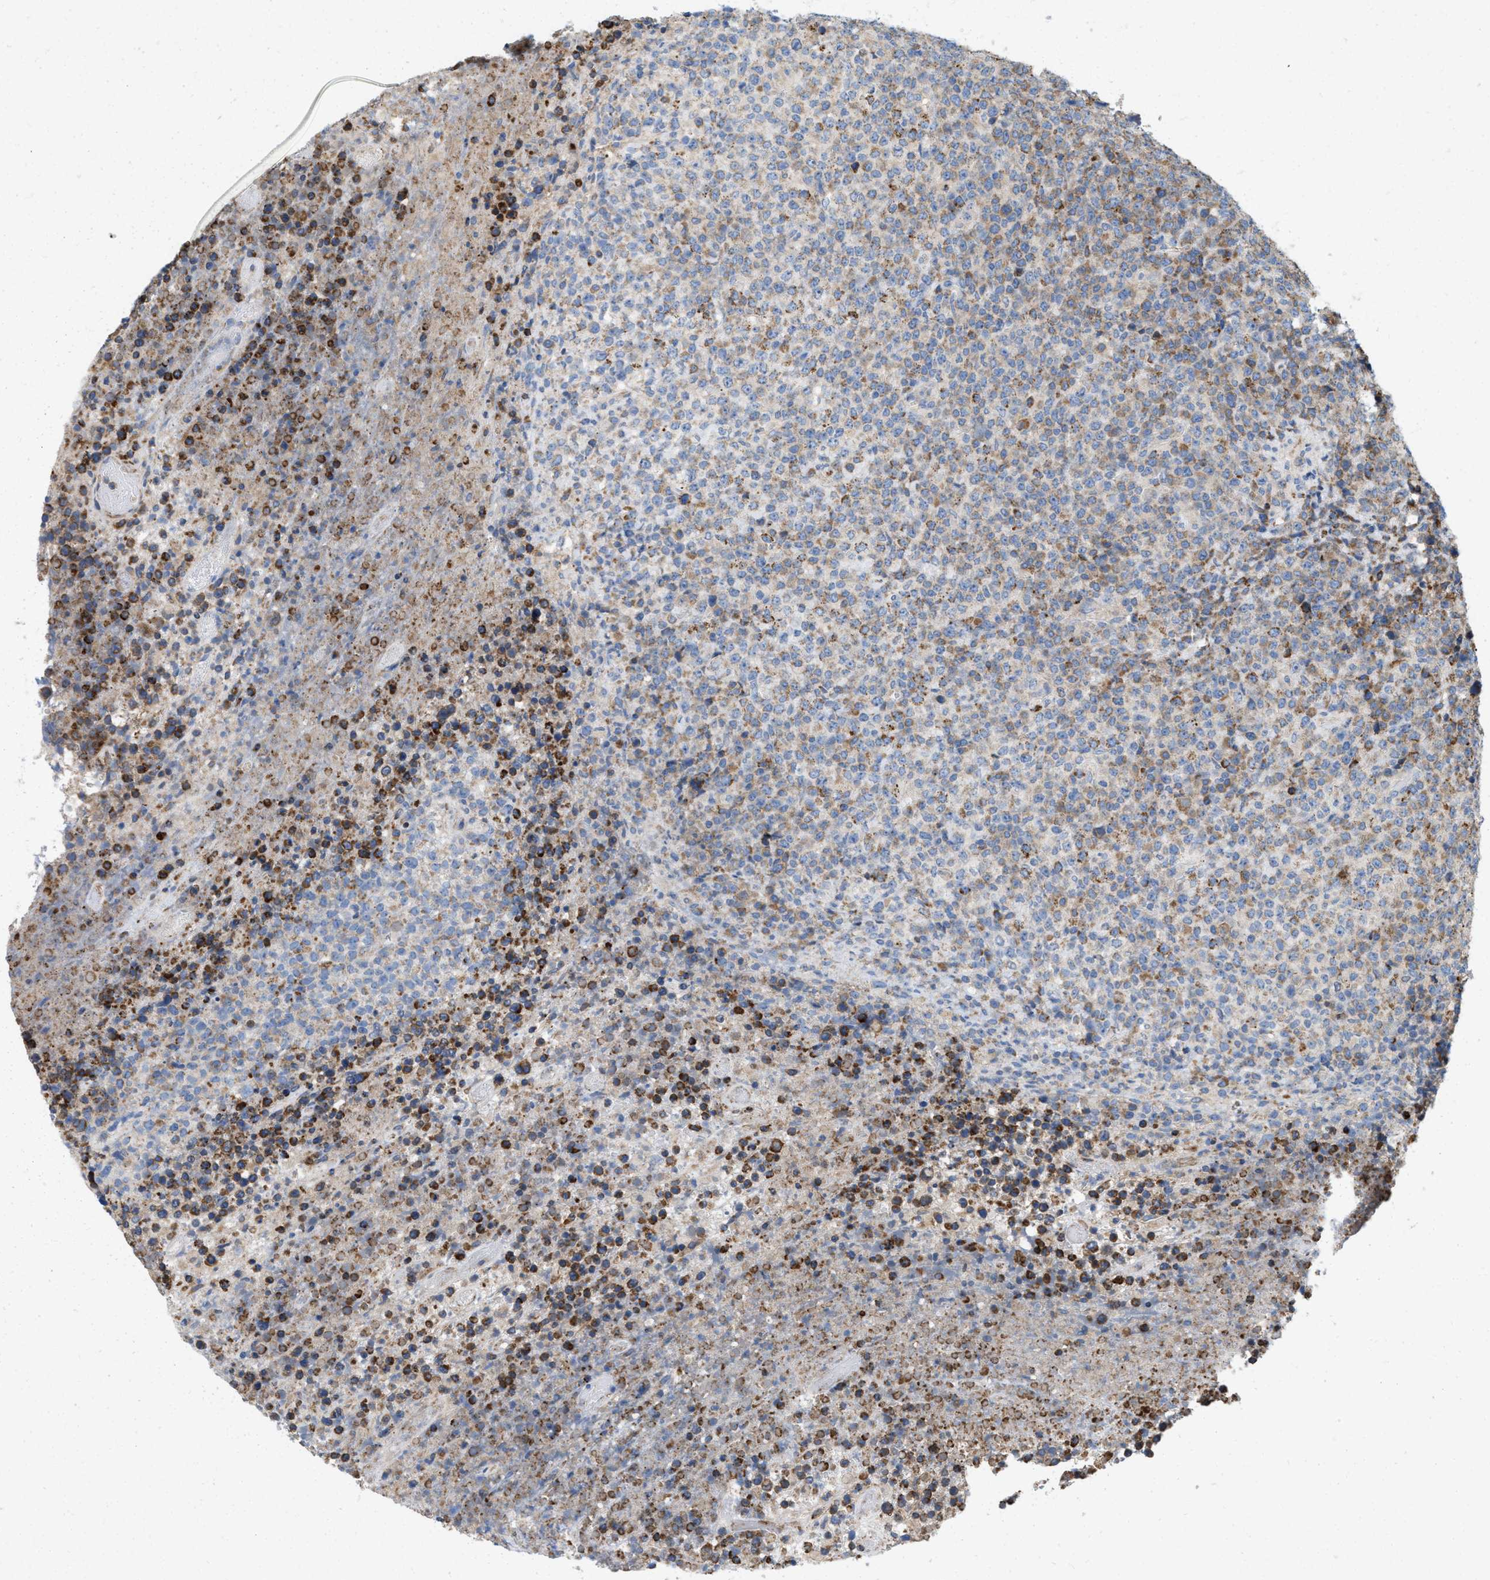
{"staining": {"intensity": "moderate", "quantity": ">75%", "location": "cytoplasmic/membranous"}, "tissue": "lymphoma", "cell_type": "Tumor cells", "image_type": "cancer", "snomed": [{"axis": "morphology", "description": "Malignant lymphoma, non-Hodgkin's type, High grade"}, {"axis": "topography", "description": "Lymph node"}], "caption": "Protein expression analysis of human malignant lymphoma, non-Hodgkin's type (high-grade) reveals moderate cytoplasmic/membranous positivity in approximately >75% of tumor cells. The staining is performed using DAB brown chromogen to label protein expression. The nuclei are counter-stained blue using hematoxylin.", "gene": "DYNC2I1", "patient": {"sex": "male", "age": 13}}